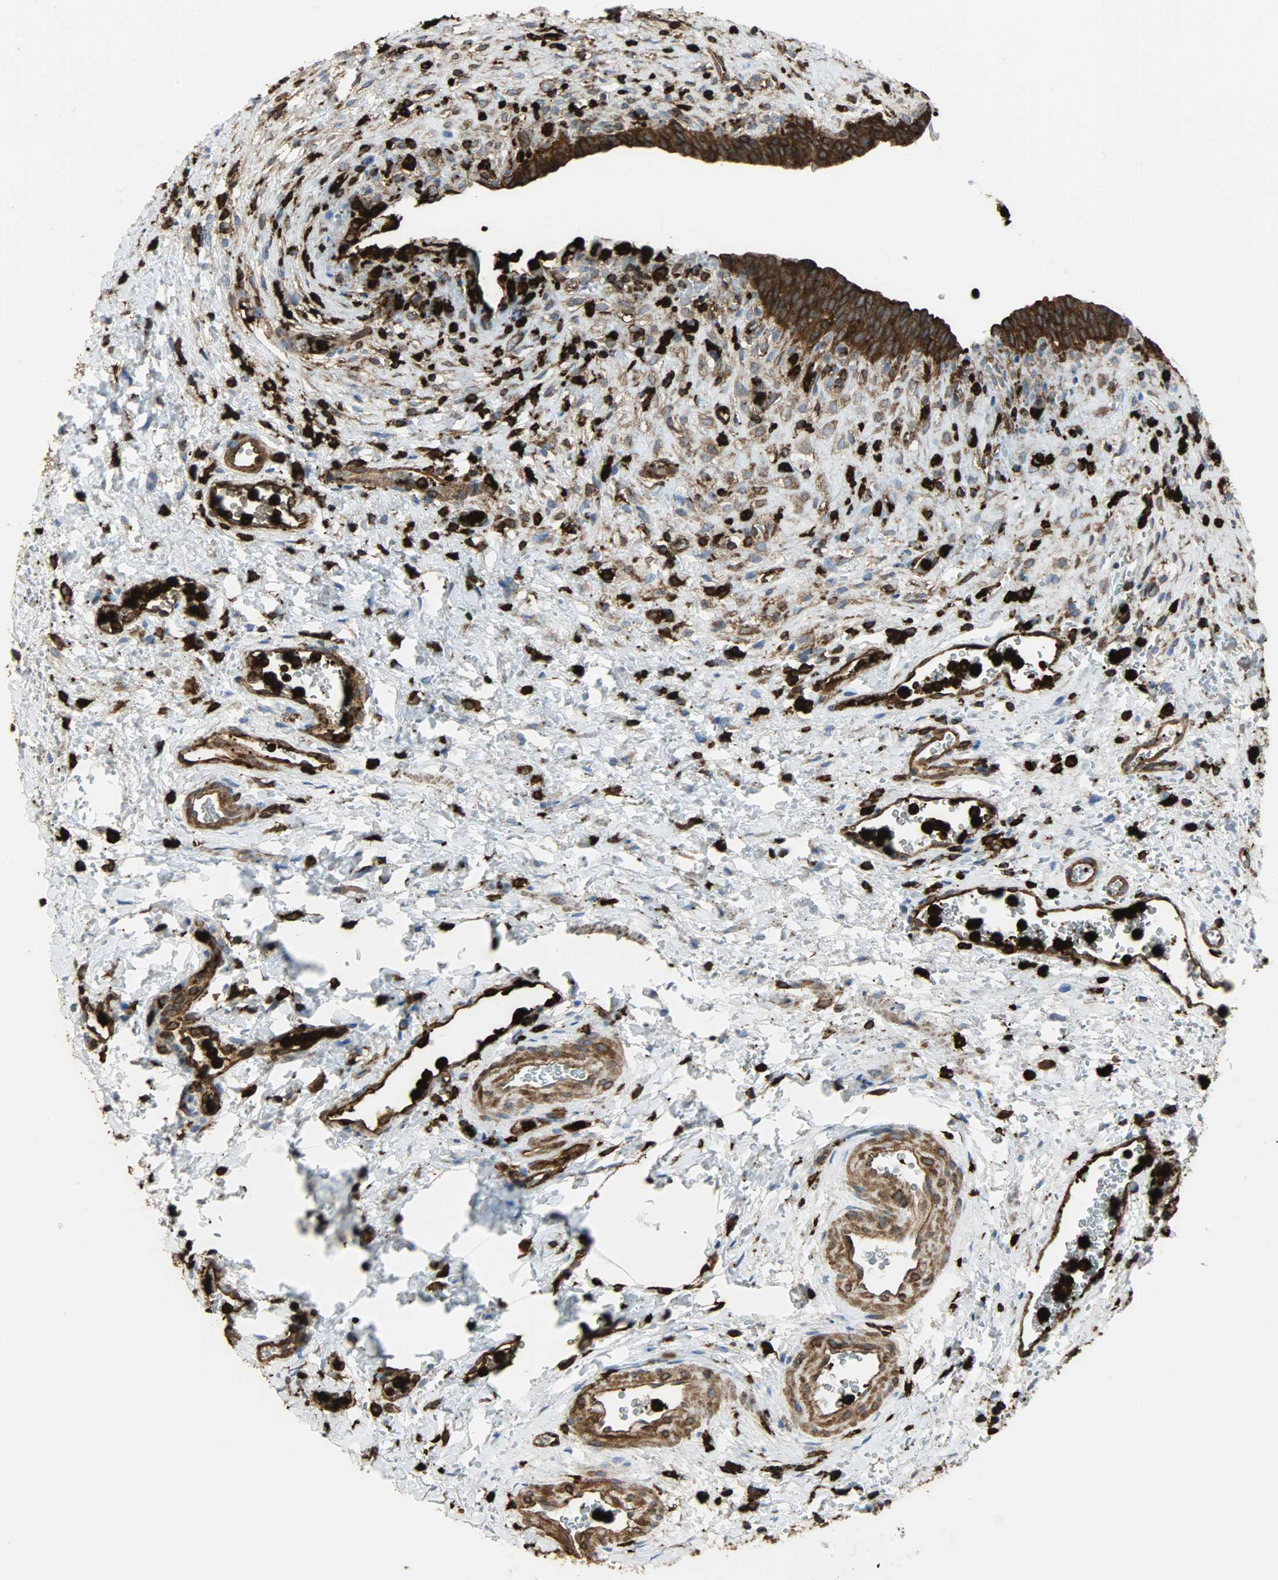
{"staining": {"intensity": "strong", "quantity": ">75%", "location": "cytoplasmic/membranous"}, "tissue": "urinary bladder", "cell_type": "Urothelial cells", "image_type": "normal", "snomed": [{"axis": "morphology", "description": "Normal tissue, NOS"}, {"axis": "morphology", "description": "Dysplasia, NOS"}, {"axis": "topography", "description": "Urinary bladder"}], "caption": "The image displays staining of unremarkable urinary bladder, revealing strong cytoplasmic/membranous protein expression (brown color) within urothelial cells.", "gene": "VASP", "patient": {"sex": "male", "age": 35}}